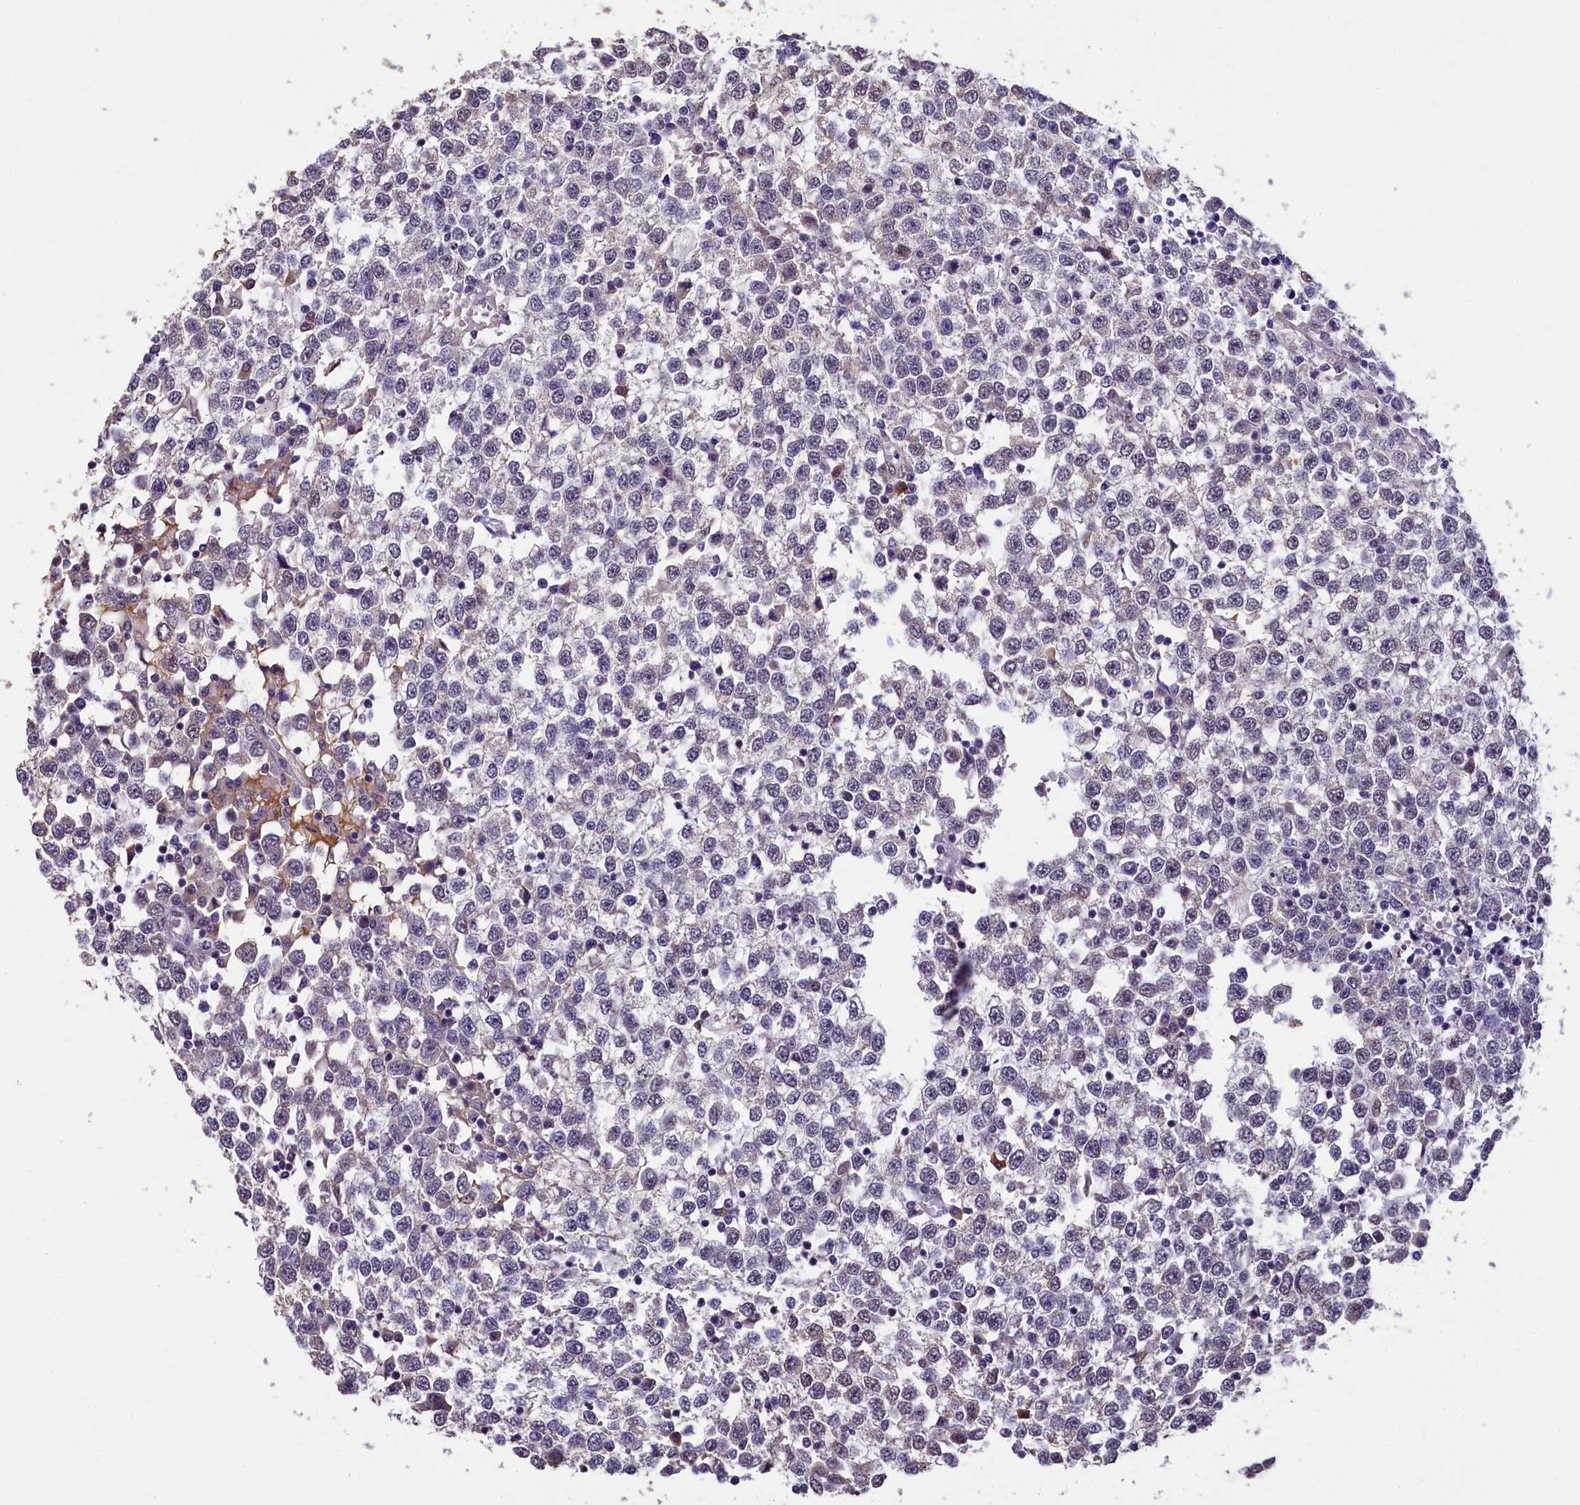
{"staining": {"intensity": "negative", "quantity": "none", "location": "none"}, "tissue": "testis cancer", "cell_type": "Tumor cells", "image_type": "cancer", "snomed": [{"axis": "morphology", "description": "Seminoma, NOS"}, {"axis": "topography", "description": "Testis"}], "caption": "Tumor cells show no significant staining in testis cancer (seminoma).", "gene": "HECTD4", "patient": {"sex": "male", "age": 65}}